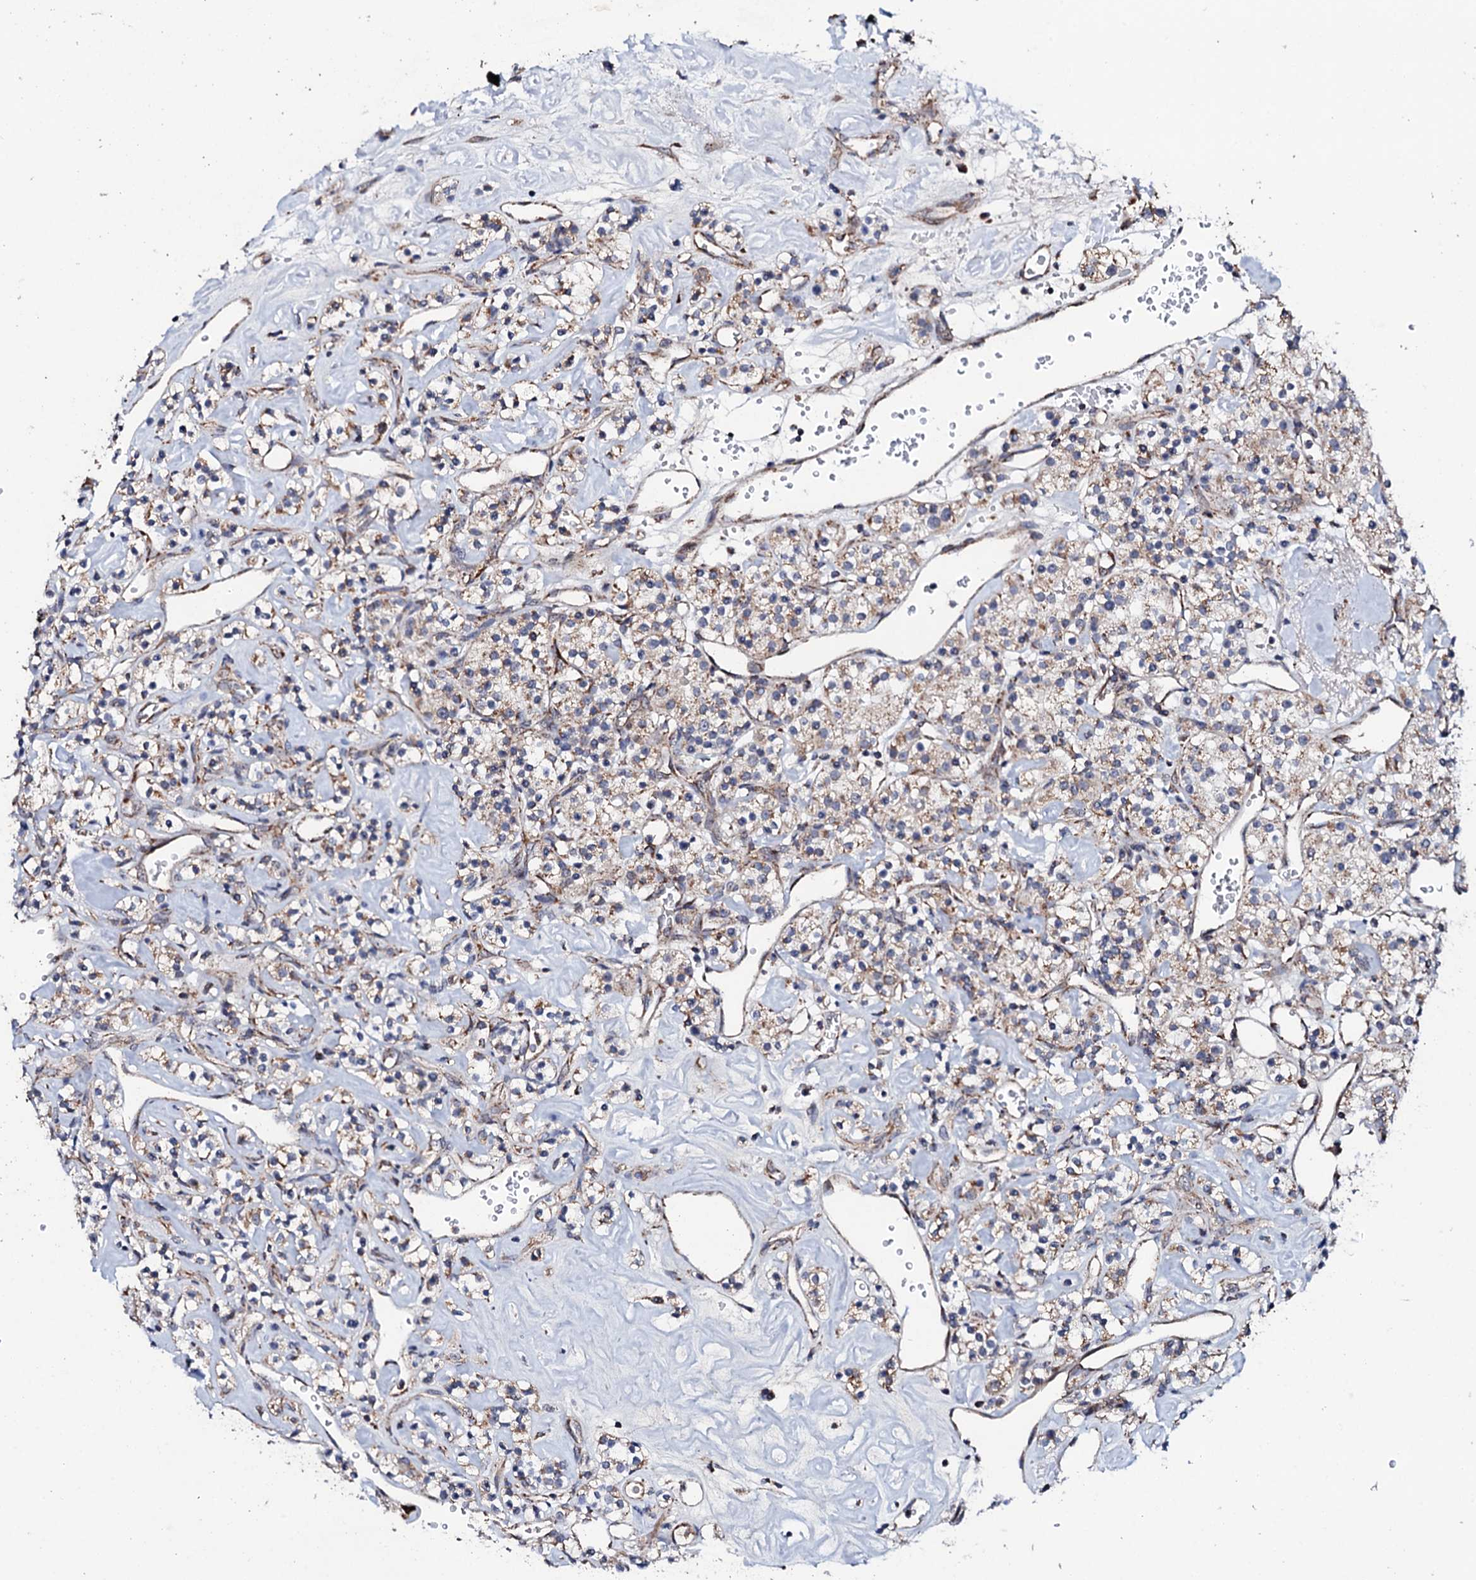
{"staining": {"intensity": "weak", "quantity": ">75%", "location": "cytoplasmic/membranous"}, "tissue": "renal cancer", "cell_type": "Tumor cells", "image_type": "cancer", "snomed": [{"axis": "morphology", "description": "Adenocarcinoma, NOS"}, {"axis": "topography", "description": "Kidney"}], "caption": "Brown immunohistochemical staining in renal cancer (adenocarcinoma) displays weak cytoplasmic/membranous expression in approximately >75% of tumor cells.", "gene": "MTIF3", "patient": {"sex": "male", "age": 77}}